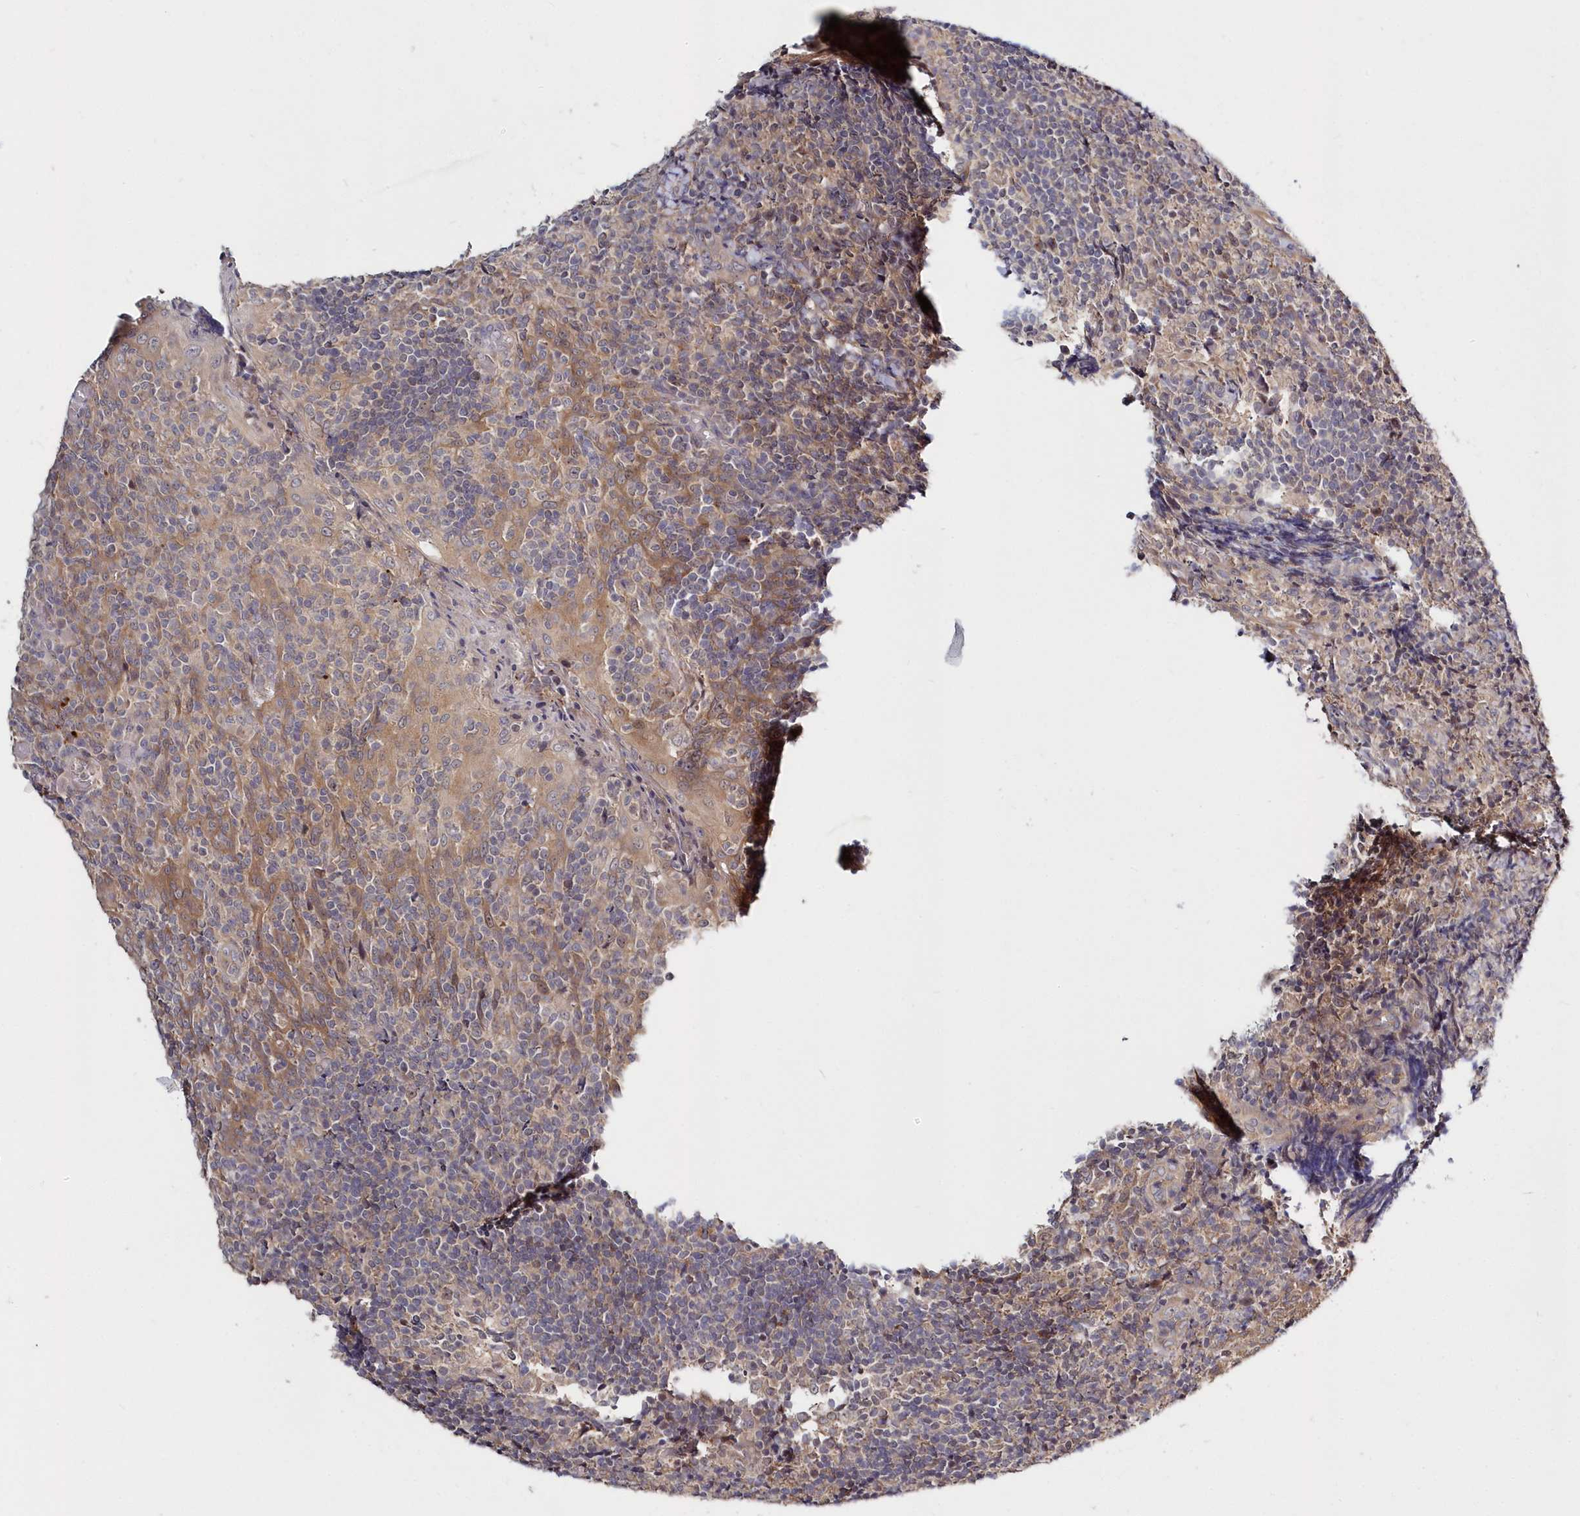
{"staining": {"intensity": "weak", "quantity": "<25%", "location": "cytoplasmic/membranous"}, "tissue": "tonsil", "cell_type": "Germinal center cells", "image_type": "normal", "snomed": [{"axis": "morphology", "description": "Normal tissue, NOS"}, {"axis": "topography", "description": "Tonsil"}], "caption": "An immunohistochemistry (IHC) photomicrograph of benign tonsil is shown. There is no staining in germinal center cells of tonsil.", "gene": "KATNA1", "patient": {"sex": "female", "age": 19}}